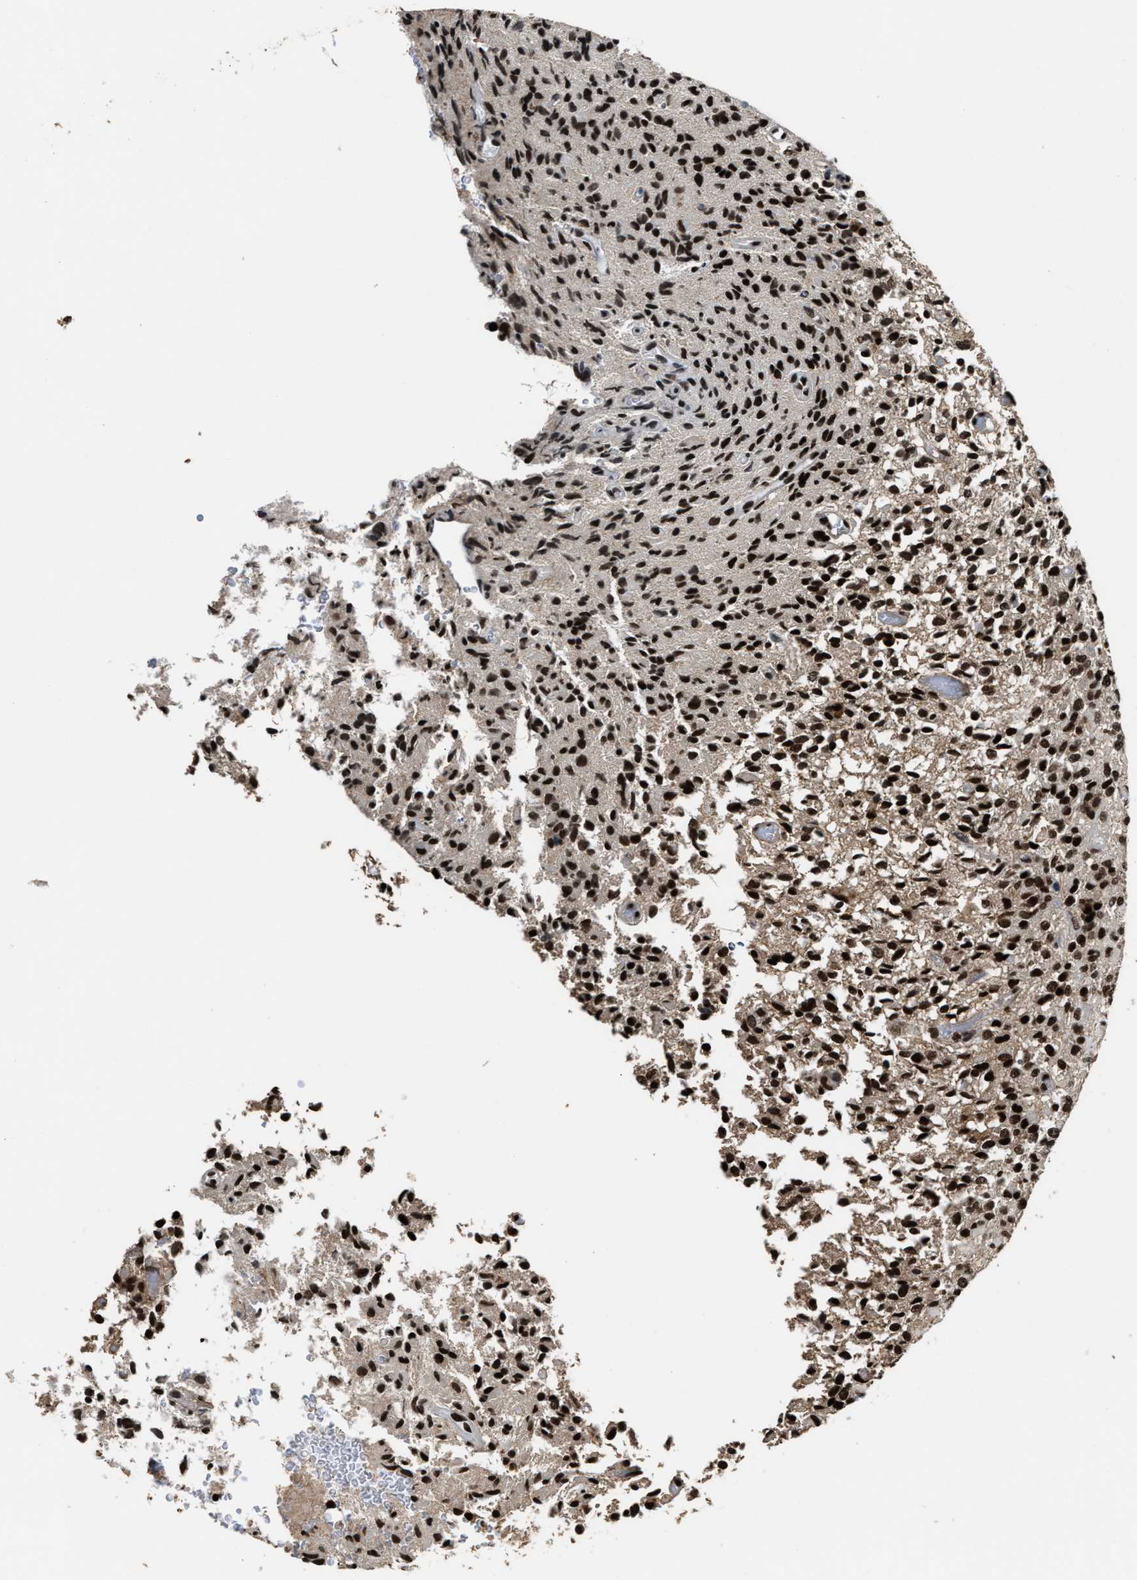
{"staining": {"intensity": "strong", "quantity": ">75%", "location": "nuclear"}, "tissue": "glioma", "cell_type": "Tumor cells", "image_type": "cancer", "snomed": [{"axis": "morphology", "description": "Glioma, malignant, High grade"}, {"axis": "topography", "description": "Brain"}], "caption": "Immunohistochemistry staining of glioma, which shows high levels of strong nuclear staining in about >75% of tumor cells indicating strong nuclear protein staining. The staining was performed using DAB (brown) for protein detection and nuclei were counterstained in hematoxylin (blue).", "gene": "RAD21", "patient": {"sex": "male", "age": 71}}